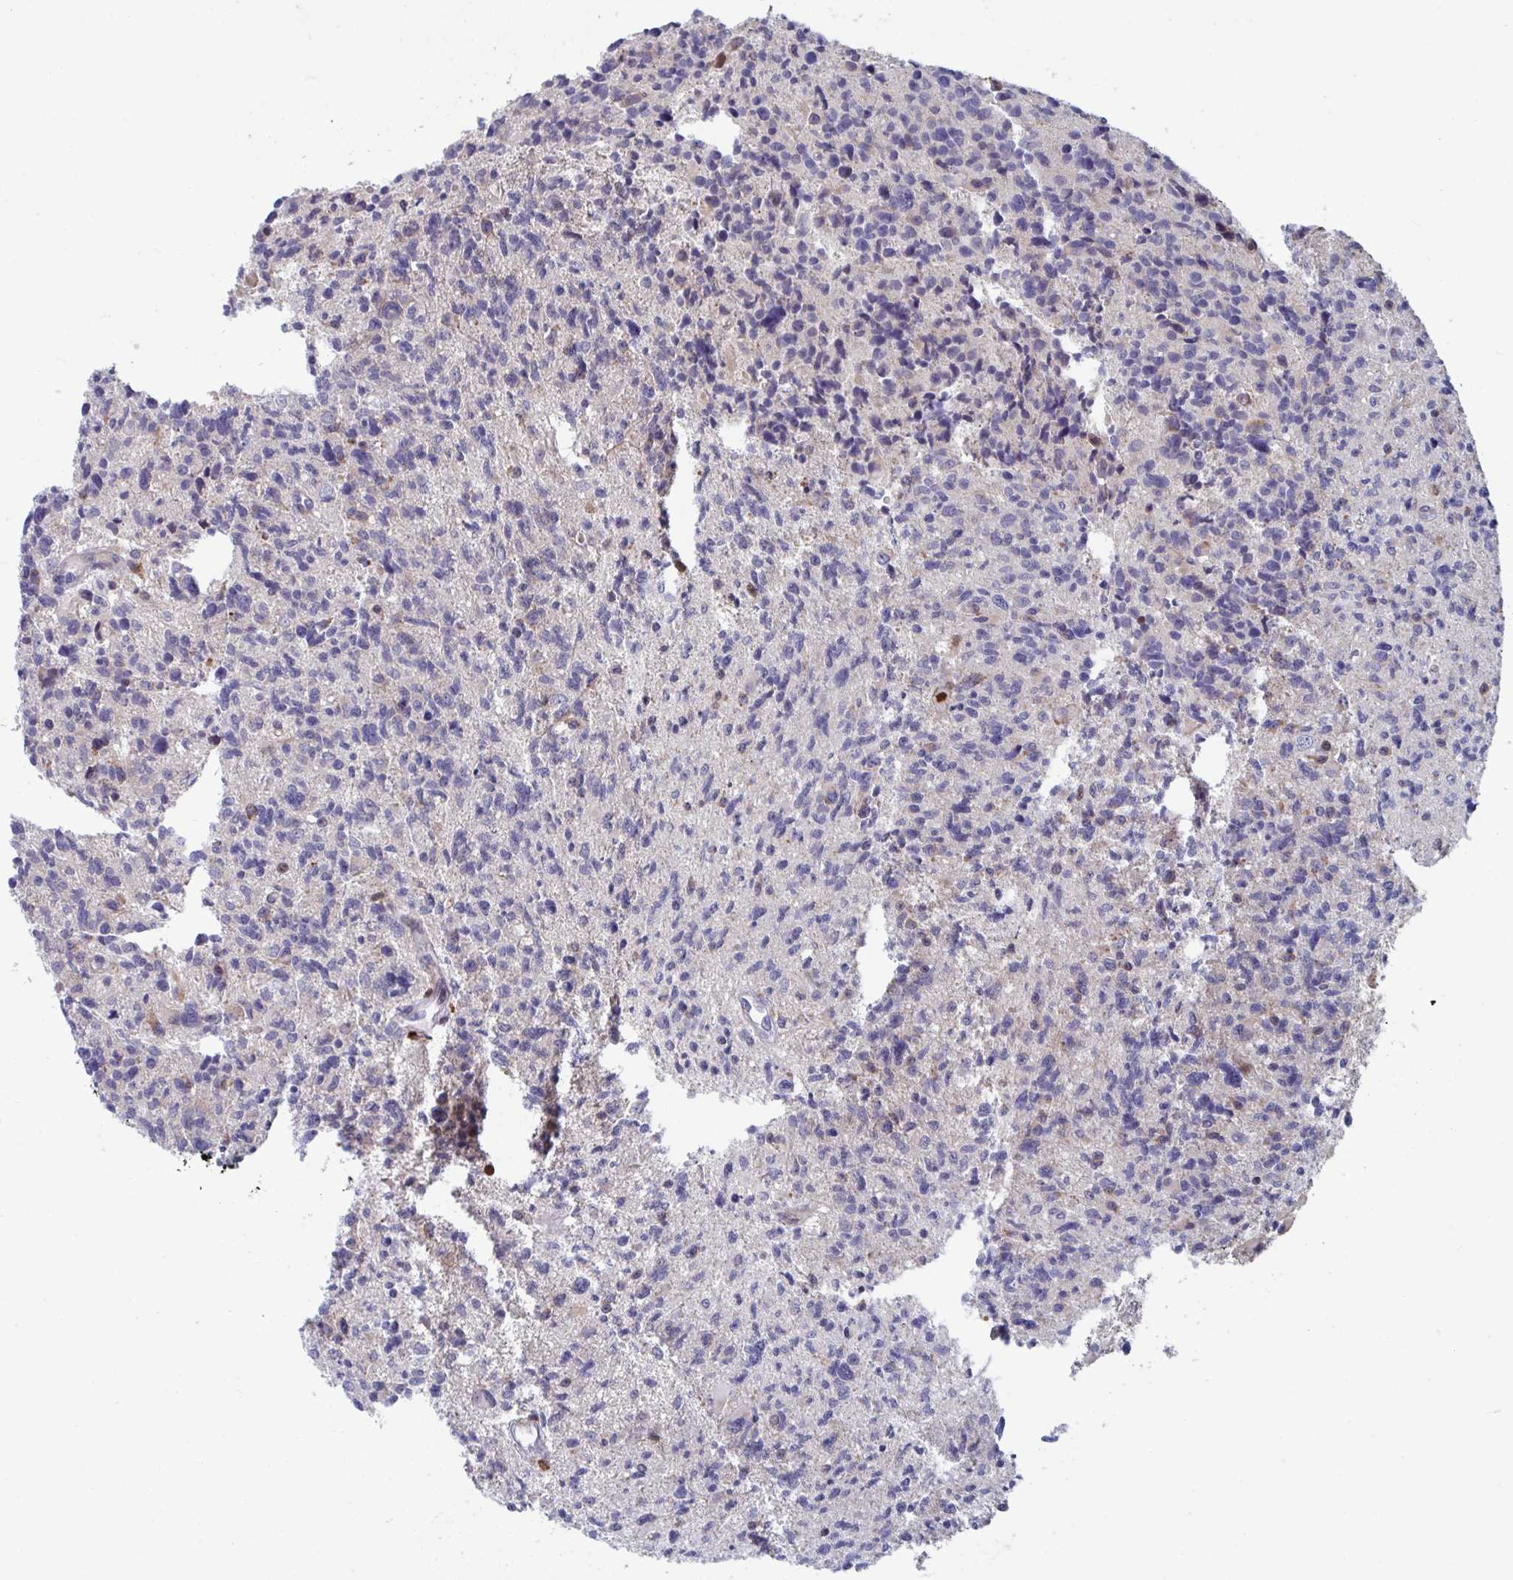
{"staining": {"intensity": "negative", "quantity": "none", "location": "none"}, "tissue": "glioma", "cell_type": "Tumor cells", "image_type": "cancer", "snomed": [{"axis": "morphology", "description": "Glioma, malignant, High grade"}, {"axis": "topography", "description": "Brain"}], "caption": "IHC micrograph of human malignant high-grade glioma stained for a protein (brown), which displays no positivity in tumor cells. (IHC, brightfield microscopy, high magnification).", "gene": "AOC2", "patient": {"sex": "male", "age": 29}}